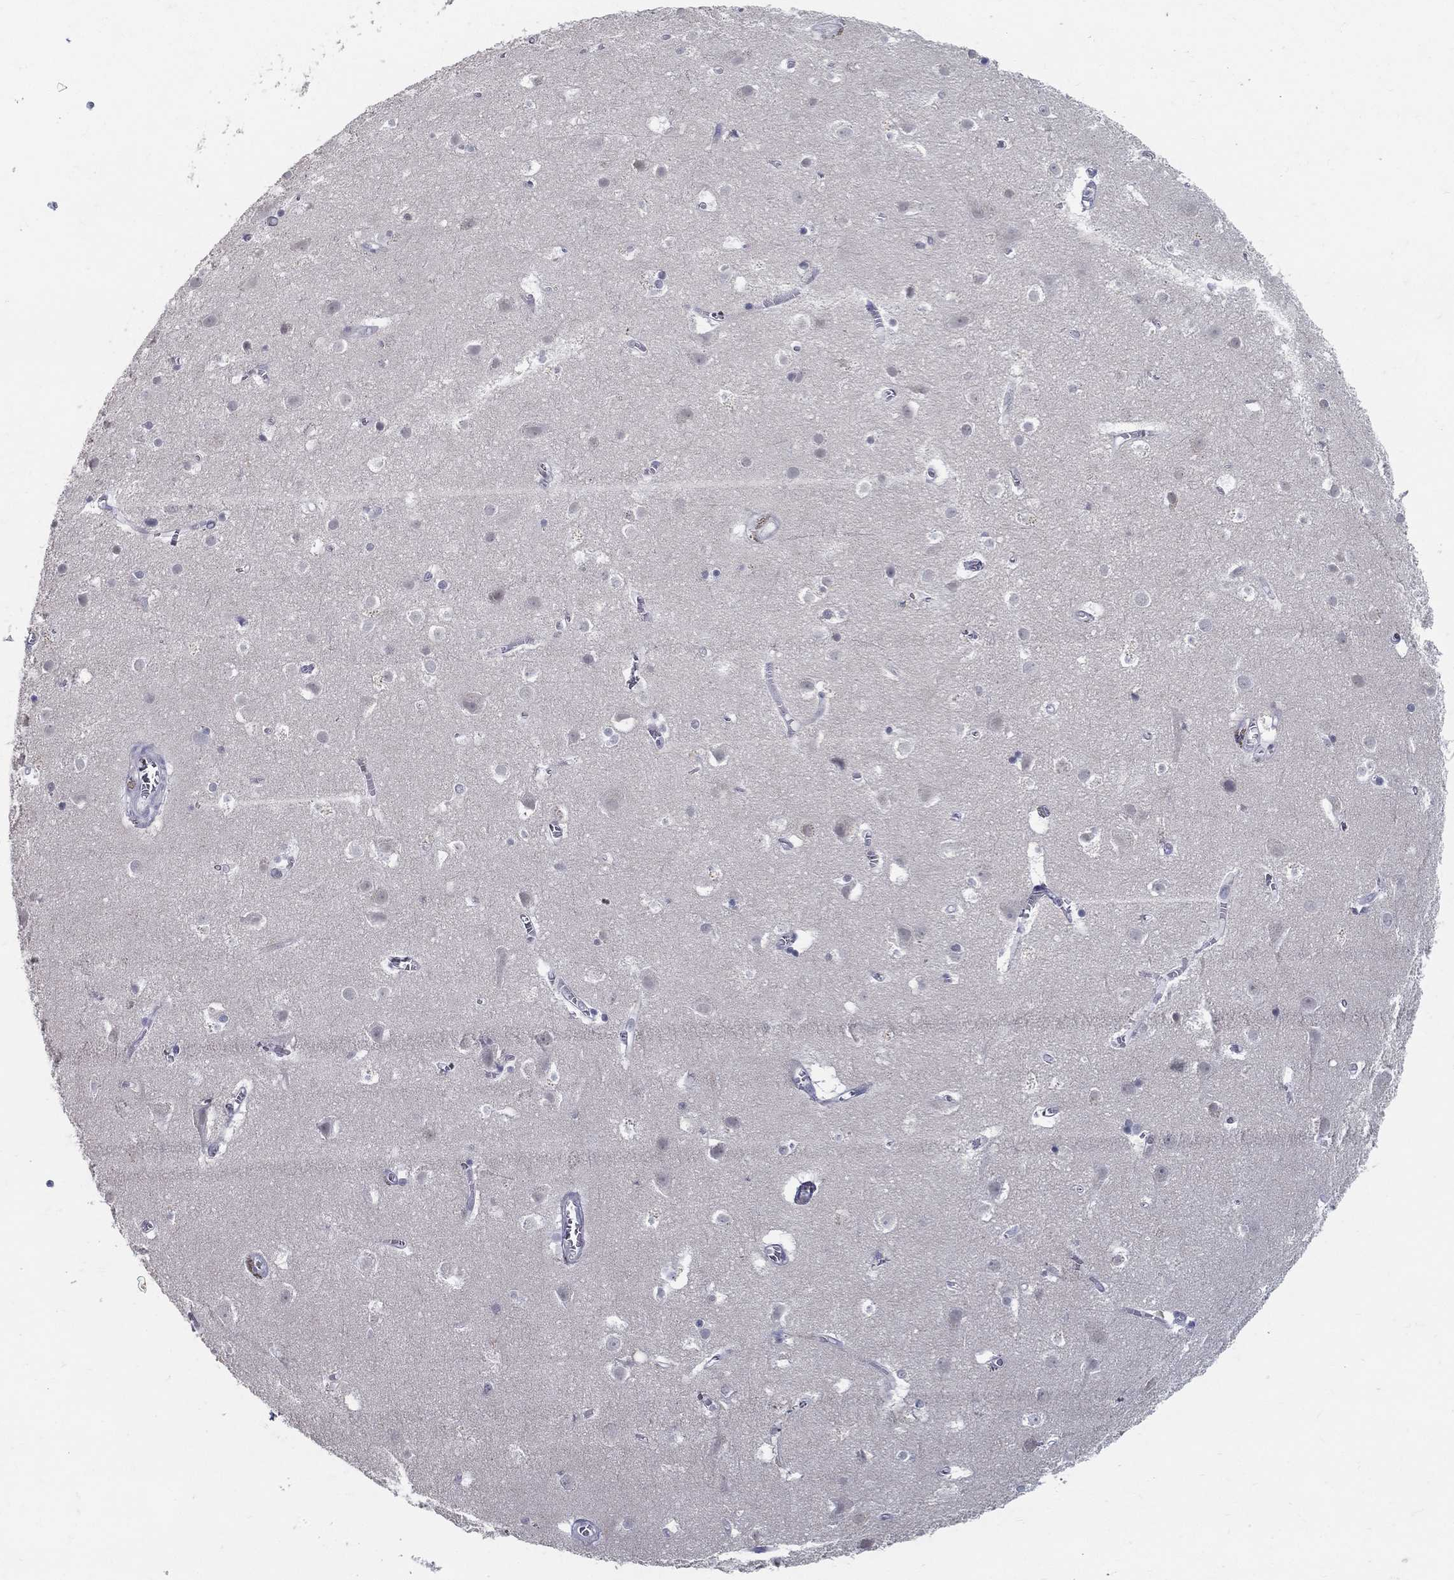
{"staining": {"intensity": "negative", "quantity": "none", "location": "none"}, "tissue": "cerebral cortex", "cell_type": "Endothelial cells", "image_type": "normal", "snomed": [{"axis": "morphology", "description": "Normal tissue, NOS"}, {"axis": "topography", "description": "Cerebral cortex"}], "caption": "Immunohistochemistry of benign cerebral cortex reveals no expression in endothelial cells.", "gene": "ACE2", "patient": {"sex": "male", "age": 59}}